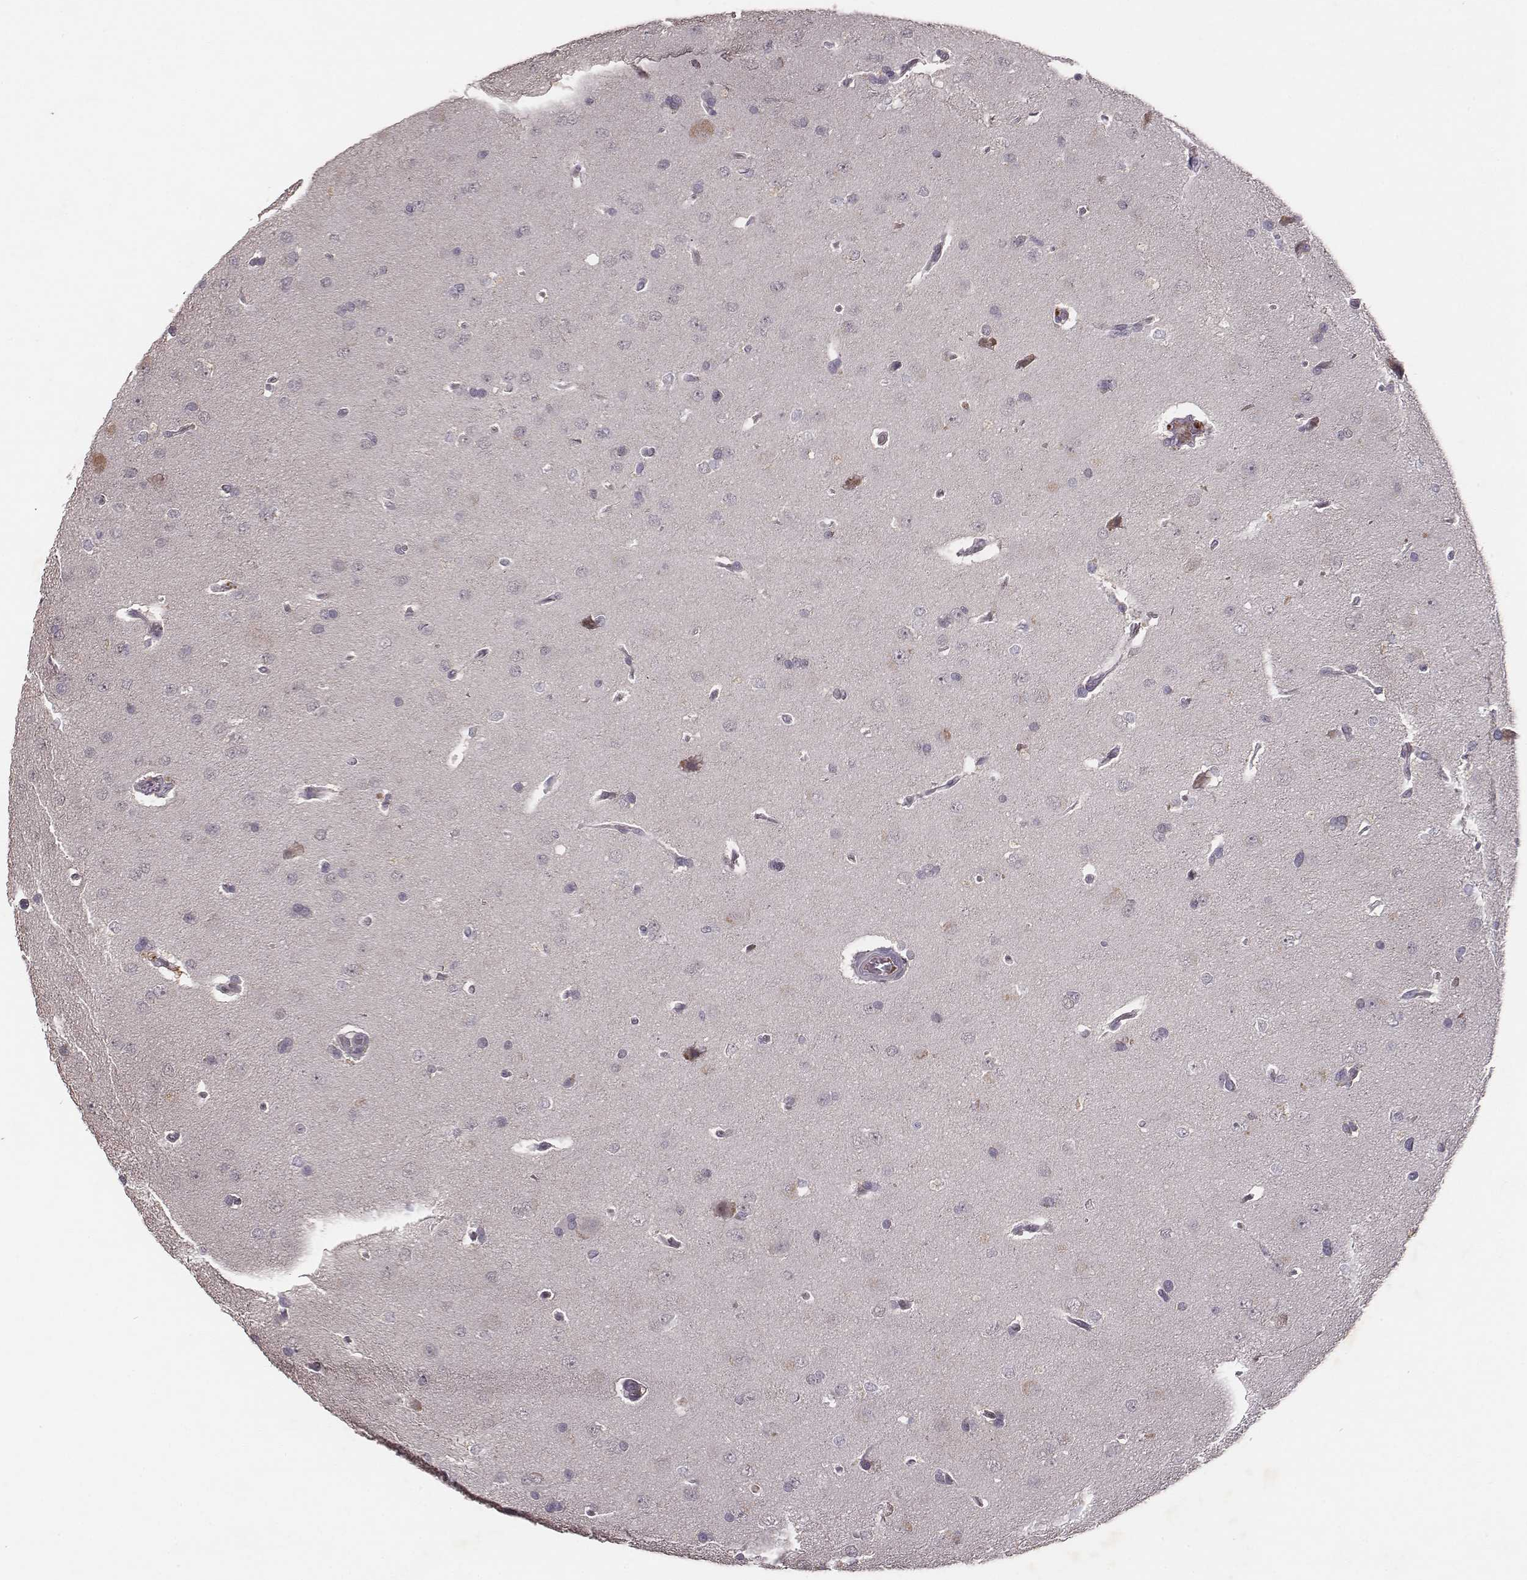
{"staining": {"intensity": "negative", "quantity": "none", "location": "none"}, "tissue": "glioma", "cell_type": "Tumor cells", "image_type": "cancer", "snomed": [{"axis": "morphology", "description": "Glioma, malignant, Low grade"}, {"axis": "topography", "description": "Brain"}], "caption": "IHC histopathology image of neoplastic tissue: malignant glioma (low-grade) stained with DAB (3,3'-diaminobenzidine) displays no significant protein staining in tumor cells. (Stains: DAB (3,3'-diaminobenzidine) immunohistochemistry (IHC) with hematoxylin counter stain, Microscopy: brightfield microscopy at high magnification).", "gene": "SLC22A6", "patient": {"sex": "female", "age": 54}}